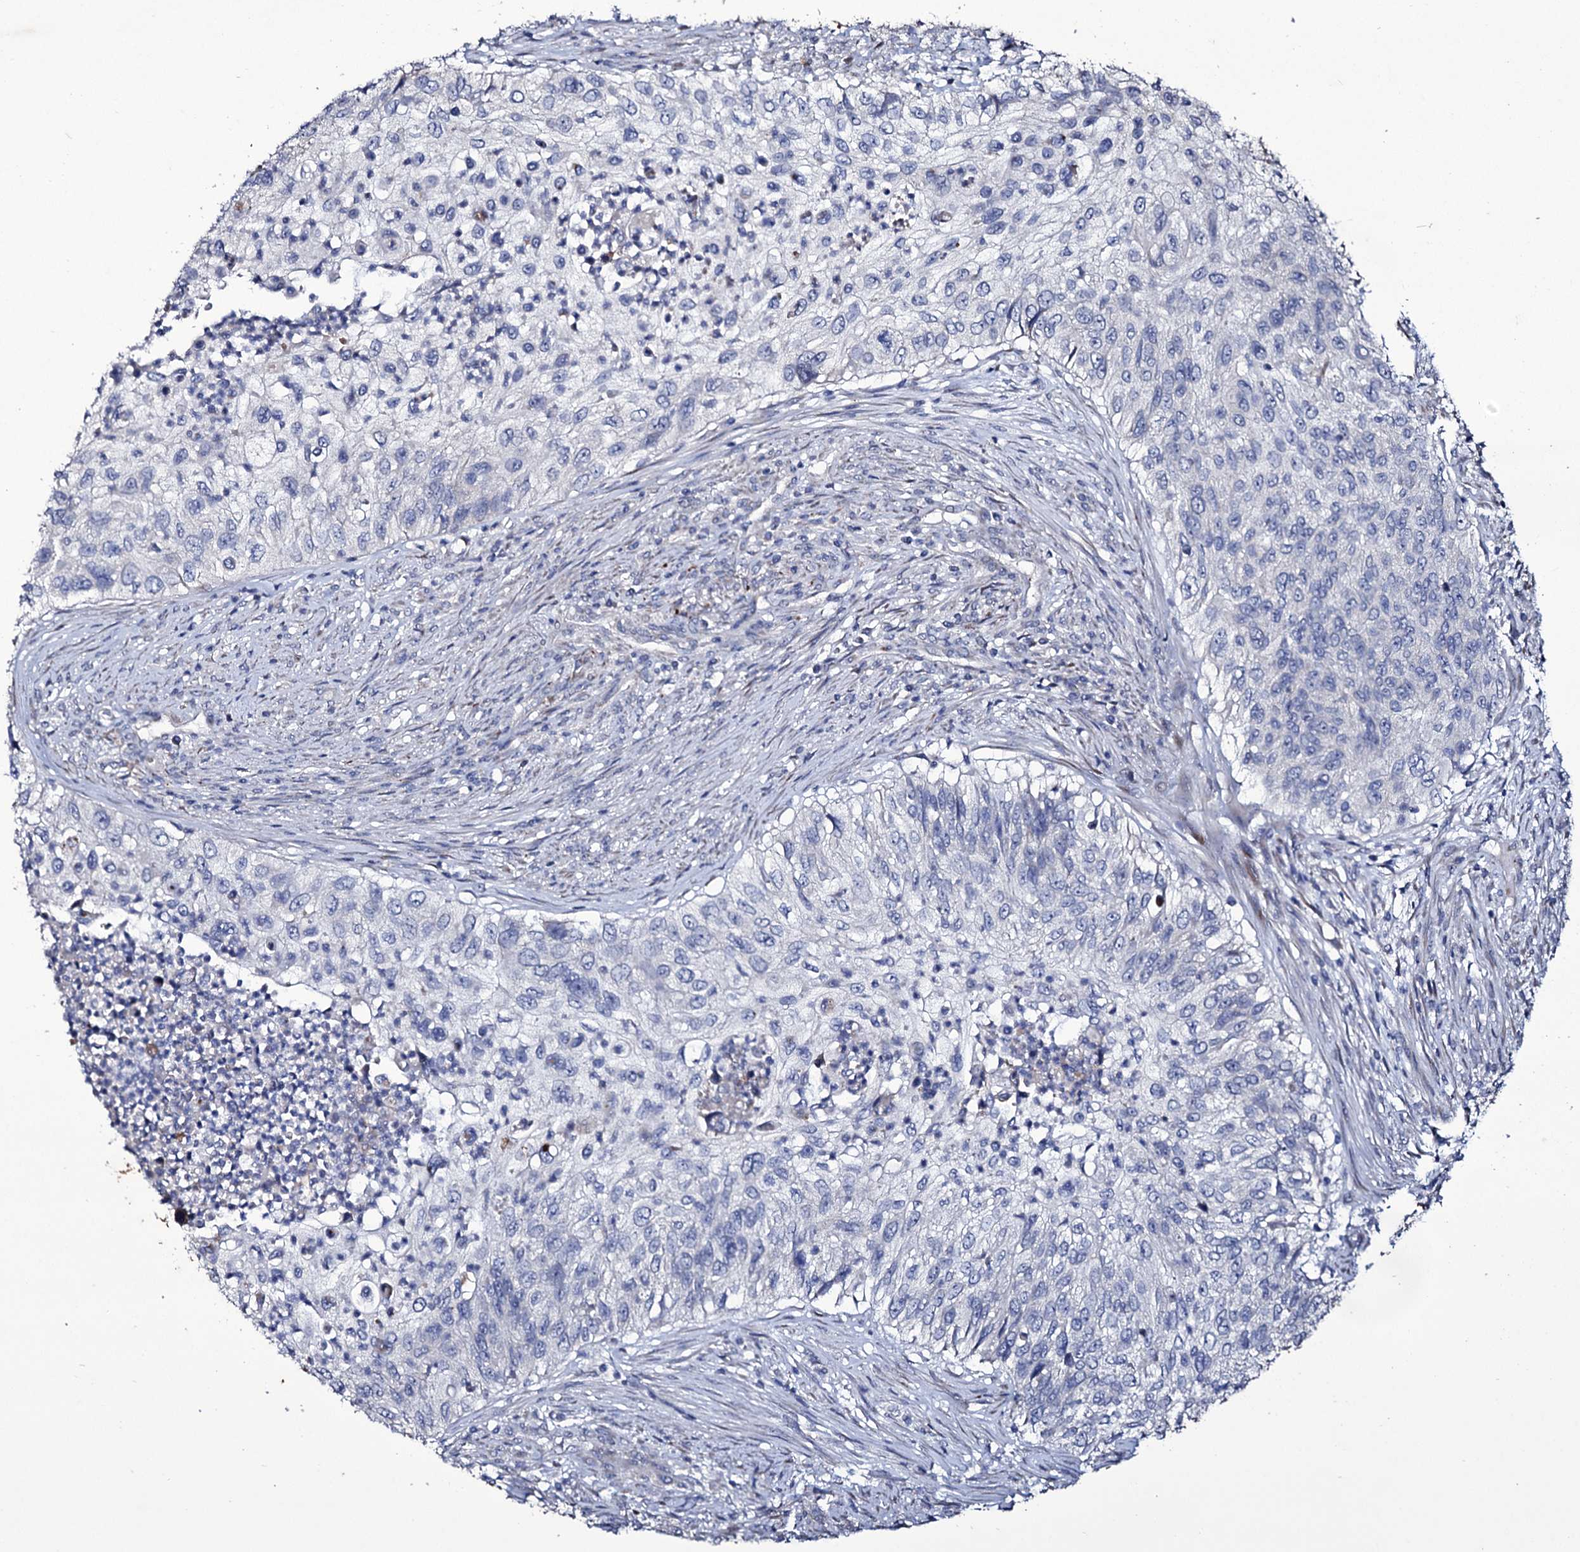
{"staining": {"intensity": "negative", "quantity": "none", "location": "none"}, "tissue": "urothelial cancer", "cell_type": "Tumor cells", "image_type": "cancer", "snomed": [{"axis": "morphology", "description": "Urothelial carcinoma, High grade"}, {"axis": "topography", "description": "Urinary bladder"}], "caption": "Immunohistochemistry (IHC) of human high-grade urothelial carcinoma displays no positivity in tumor cells.", "gene": "TUBGCP5", "patient": {"sex": "female", "age": 60}}